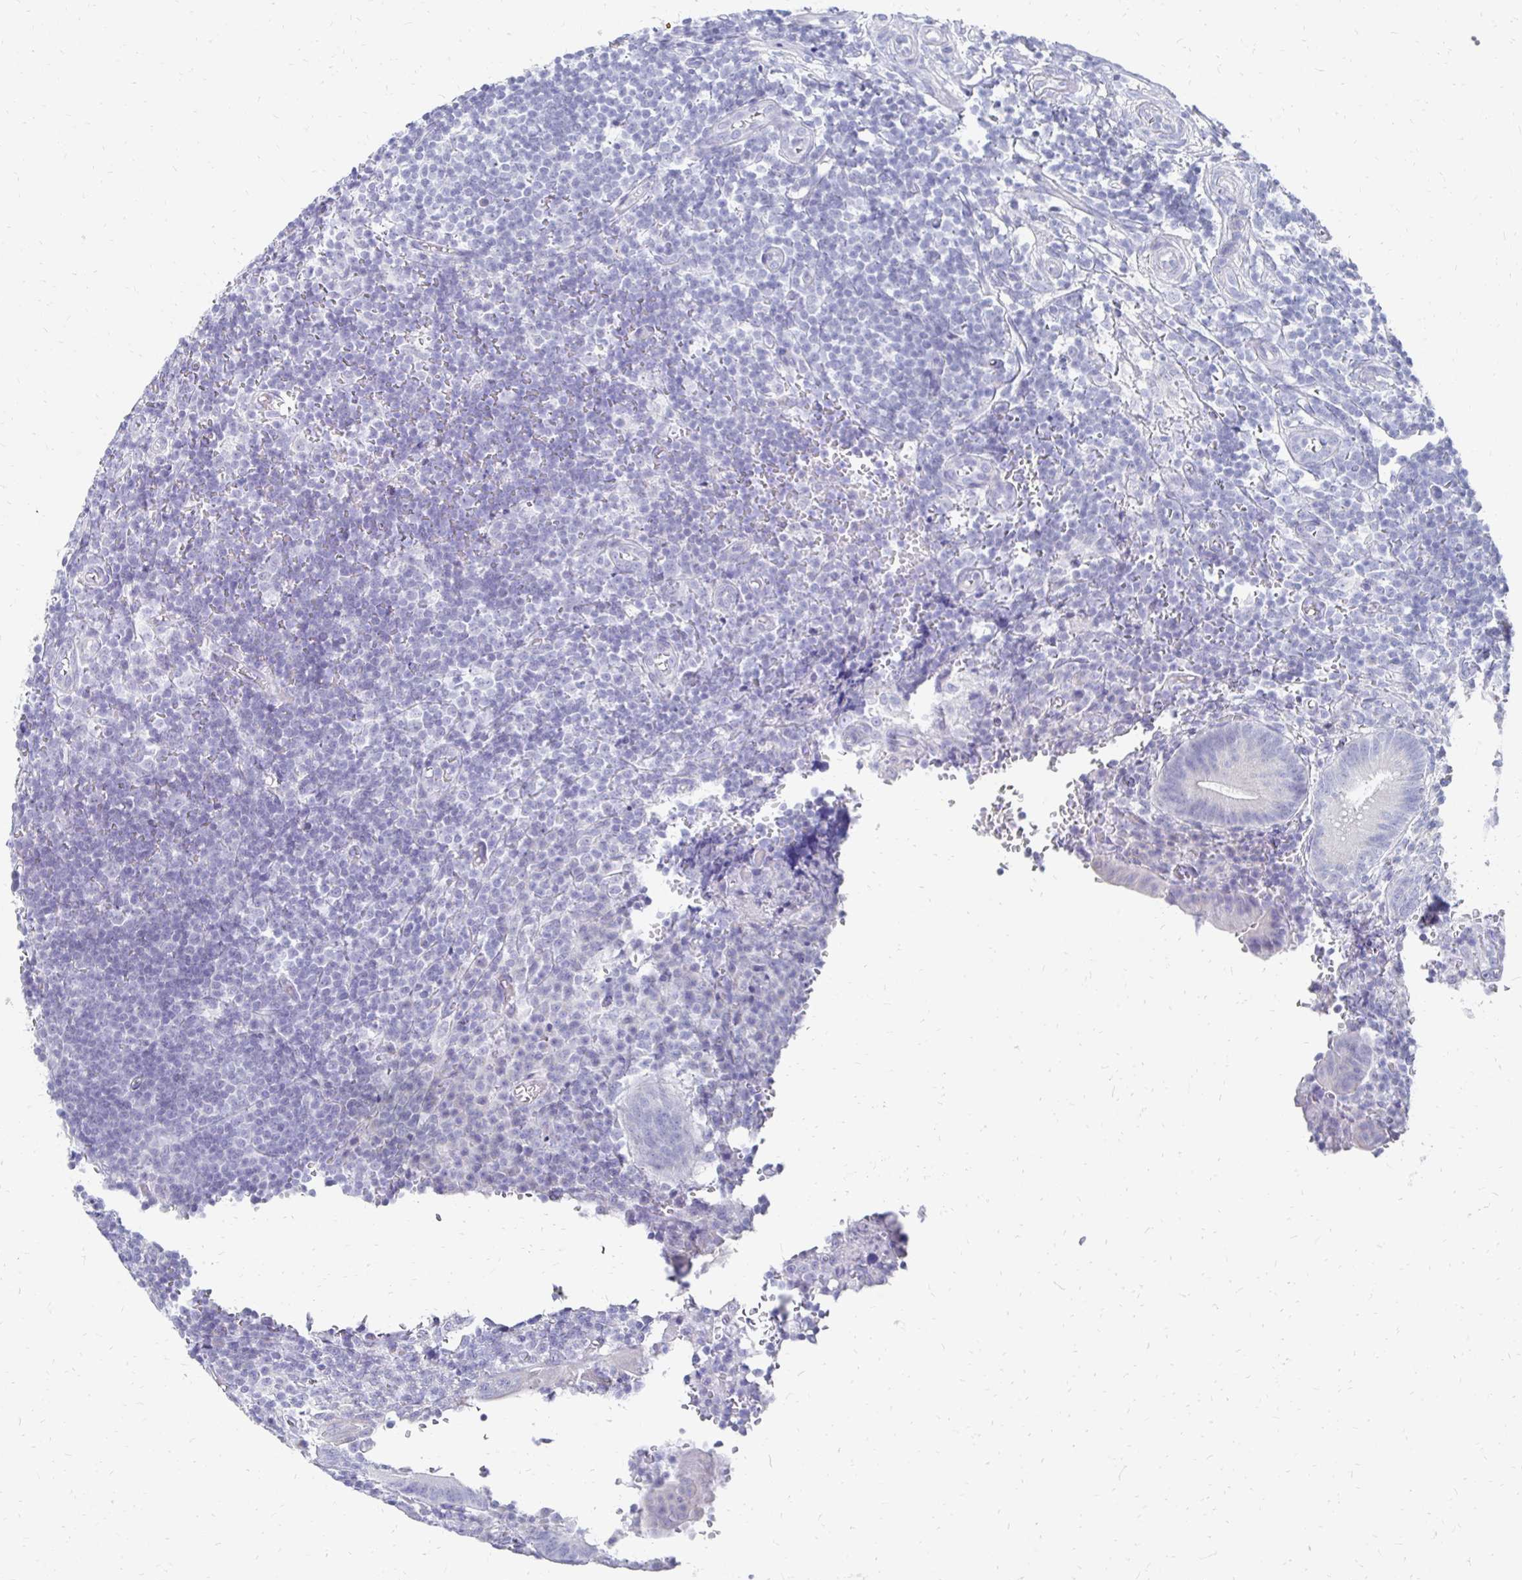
{"staining": {"intensity": "negative", "quantity": "none", "location": "none"}, "tissue": "appendix", "cell_type": "Glandular cells", "image_type": "normal", "snomed": [{"axis": "morphology", "description": "Normal tissue, NOS"}, {"axis": "topography", "description": "Appendix"}], "caption": "An image of appendix stained for a protein exhibits no brown staining in glandular cells.", "gene": "SYCP3", "patient": {"sex": "male", "age": 18}}